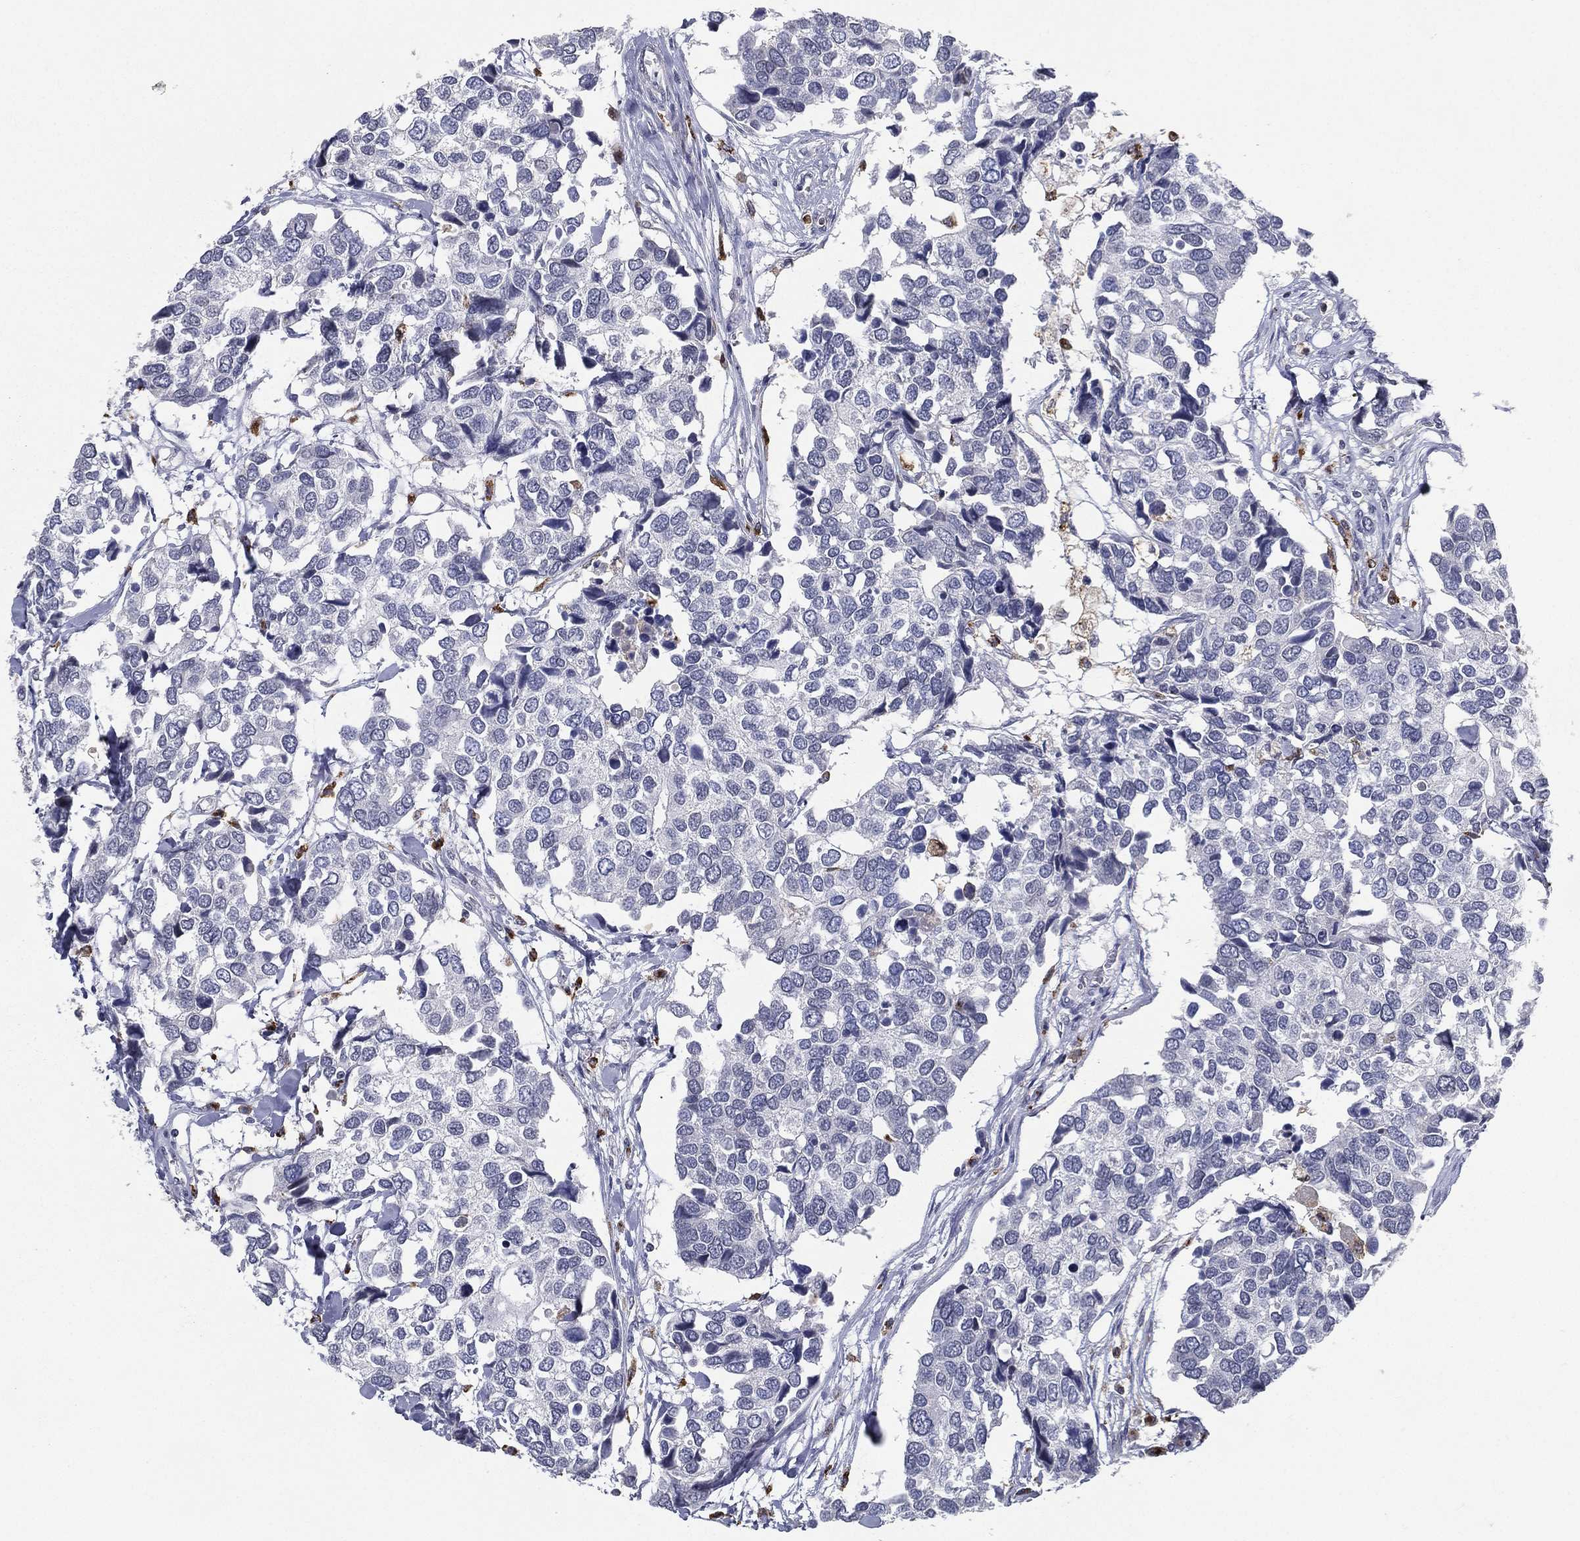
{"staining": {"intensity": "negative", "quantity": "none", "location": "none"}, "tissue": "breast cancer", "cell_type": "Tumor cells", "image_type": "cancer", "snomed": [{"axis": "morphology", "description": "Duct carcinoma"}, {"axis": "topography", "description": "Breast"}], "caption": "A high-resolution micrograph shows immunohistochemistry staining of breast cancer, which reveals no significant staining in tumor cells.", "gene": "EVI2B", "patient": {"sex": "female", "age": 83}}